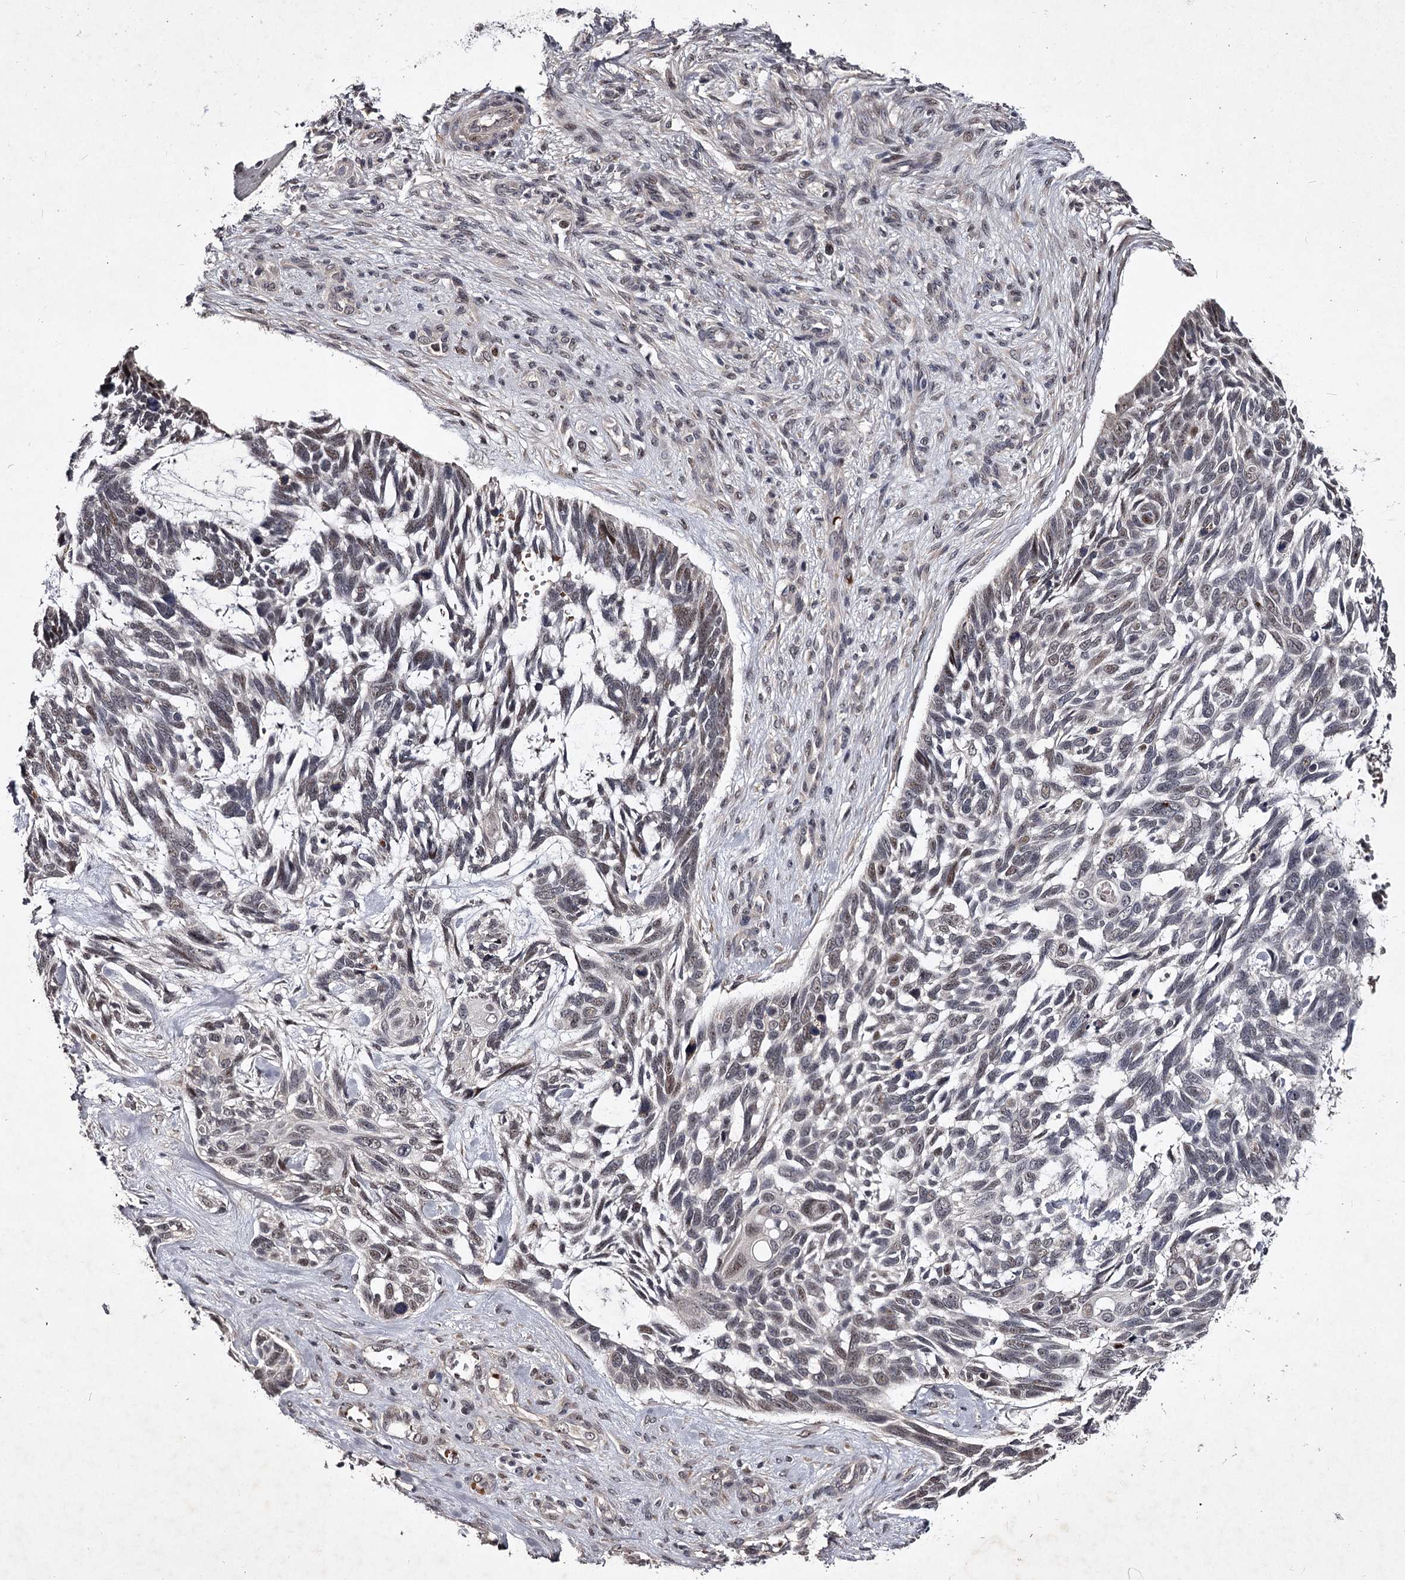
{"staining": {"intensity": "weak", "quantity": "<25%", "location": "nuclear"}, "tissue": "skin cancer", "cell_type": "Tumor cells", "image_type": "cancer", "snomed": [{"axis": "morphology", "description": "Basal cell carcinoma"}, {"axis": "topography", "description": "Skin"}], "caption": "High magnification brightfield microscopy of basal cell carcinoma (skin) stained with DAB (3,3'-diaminobenzidine) (brown) and counterstained with hematoxylin (blue): tumor cells show no significant positivity.", "gene": "RNF44", "patient": {"sex": "male", "age": 88}}